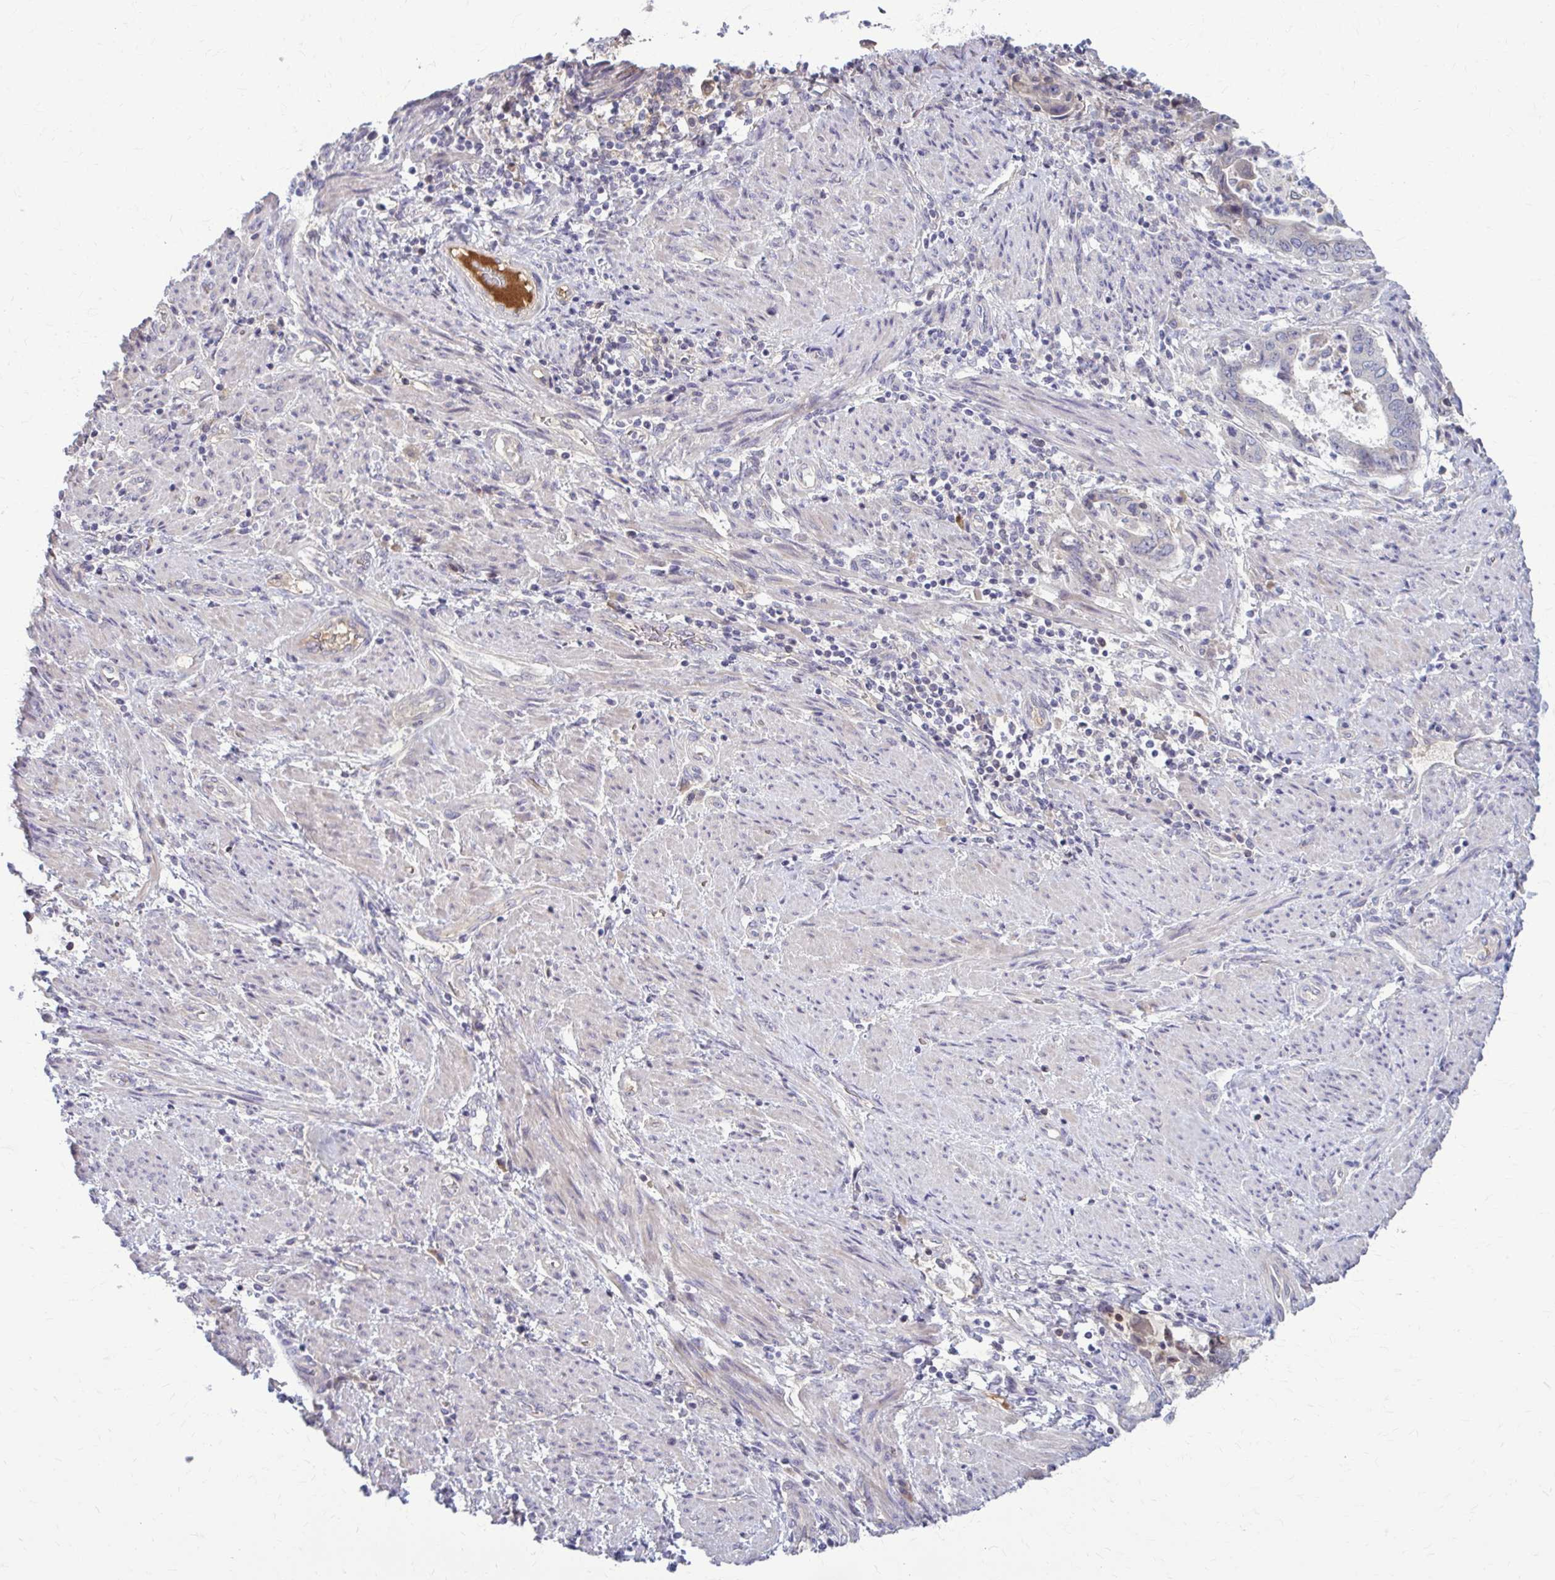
{"staining": {"intensity": "negative", "quantity": "none", "location": "none"}, "tissue": "endometrial cancer", "cell_type": "Tumor cells", "image_type": "cancer", "snomed": [{"axis": "morphology", "description": "Adenocarcinoma, NOS"}, {"axis": "topography", "description": "Endometrium"}], "caption": "Immunohistochemical staining of endometrial cancer demonstrates no significant staining in tumor cells.", "gene": "MCRIP2", "patient": {"sex": "female", "age": 65}}